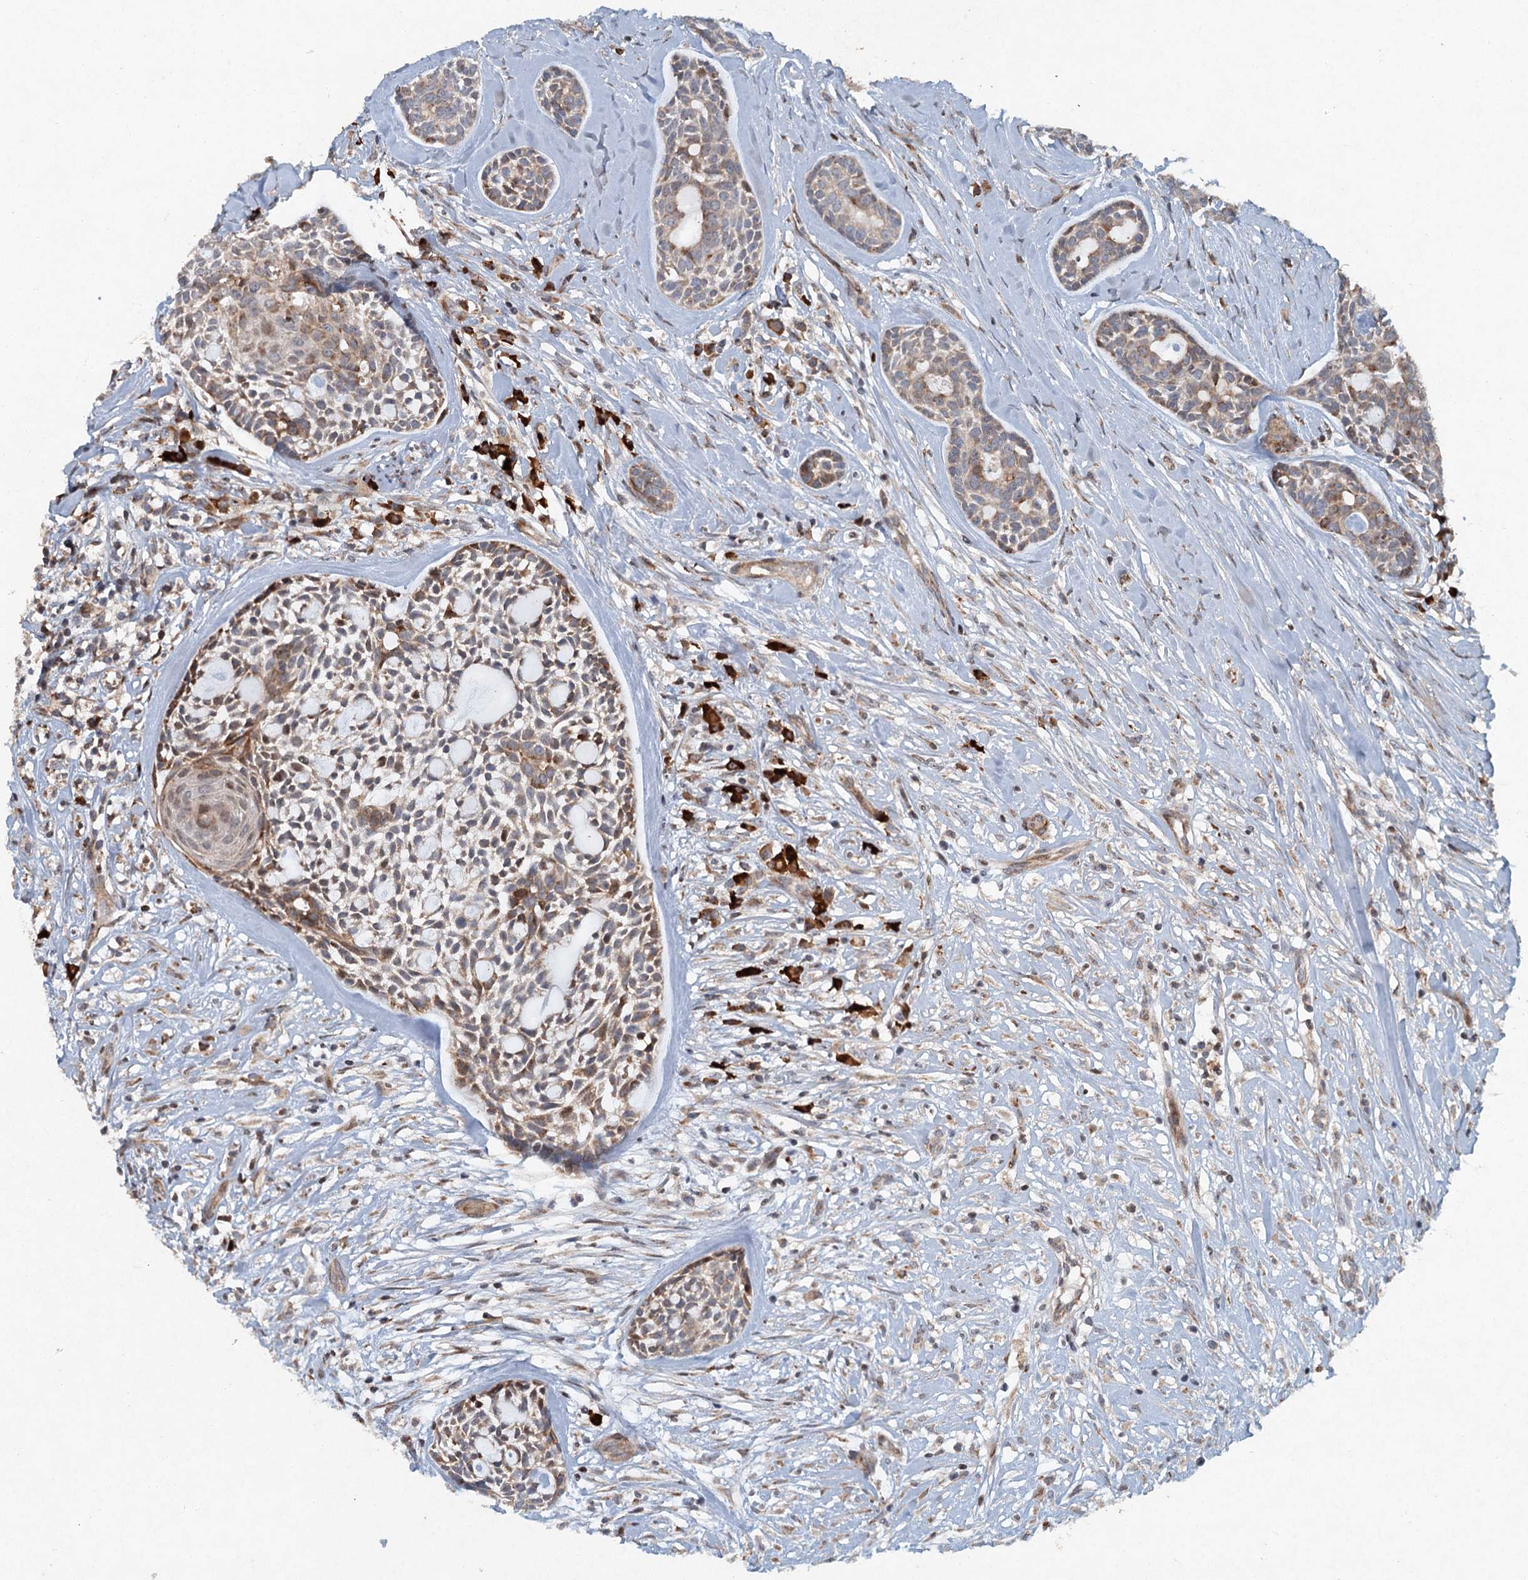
{"staining": {"intensity": "moderate", "quantity": ">75%", "location": "cytoplasmic/membranous"}, "tissue": "head and neck cancer", "cell_type": "Tumor cells", "image_type": "cancer", "snomed": [{"axis": "morphology", "description": "Adenocarcinoma, NOS"}, {"axis": "topography", "description": "Subcutis"}, {"axis": "topography", "description": "Head-Neck"}], "caption": "Tumor cells reveal moderate cytoplasmic/membranous staining in about >75% of cells in head and neck cancer.", "gene": "SRPX2", "patient": {"sex": "female", "age": 73}}